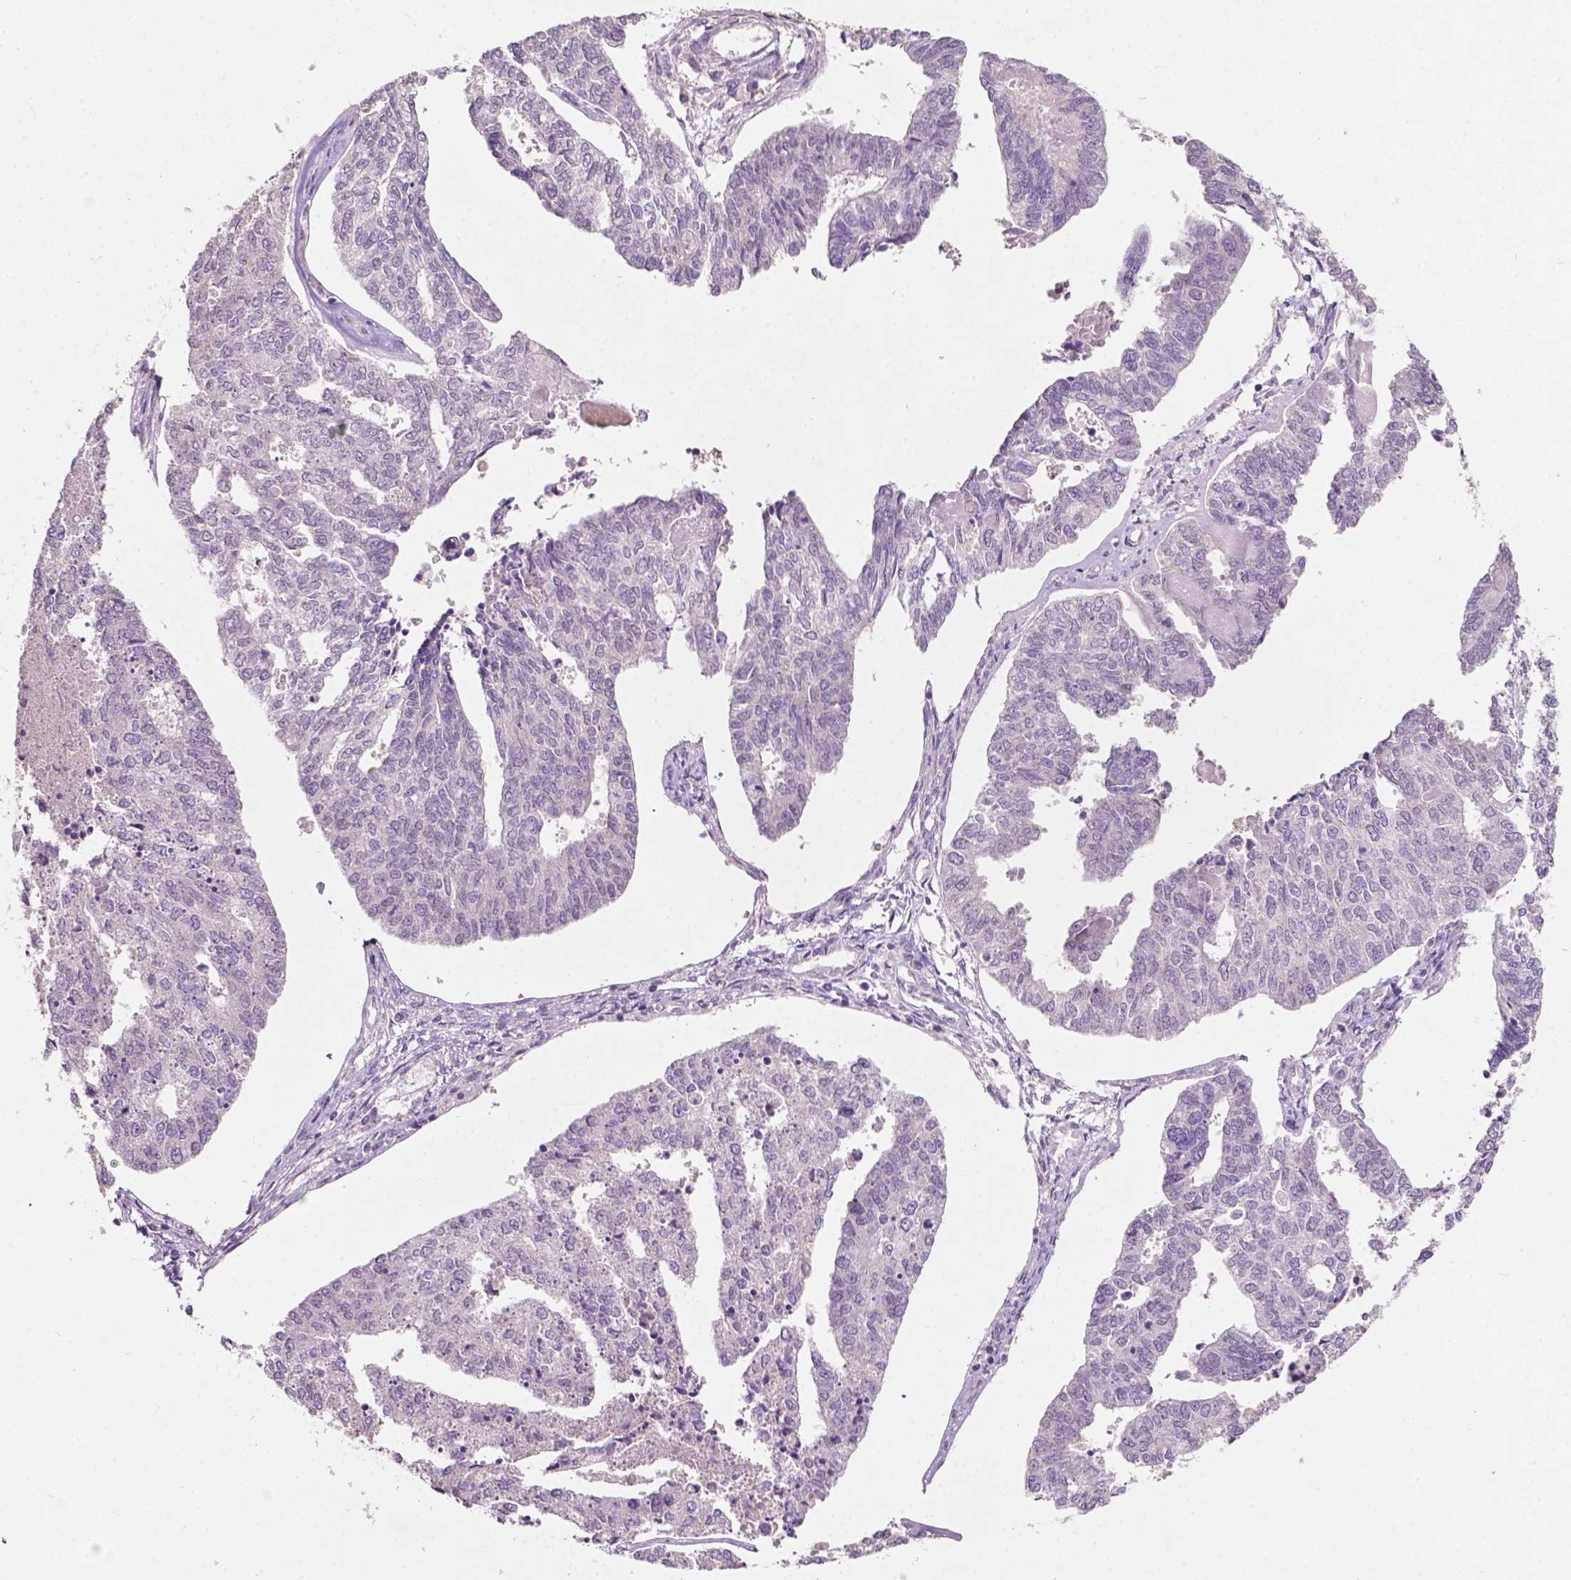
{"staining": {"intensity": "negative", "quantity": "none", "location": "none"}, "tissue": "endometrial cancer", "cell_type": "Tumor cells", "image_type": "cancer", "snomed": [{"axis": "morphology", "description": "Adenocarcinoma, NOS"}, {"axis": "topography", "description": "Endometrium"}], "caption": "Immunohistochemistry (IHC) micrograph of endometrial cancer (adenocarcinoma) stained for a protein (brown), which demonstrates no expression in tumor cells.", "gene": "TM6SF2", "patient": {"sex": "female", "age": 73}}